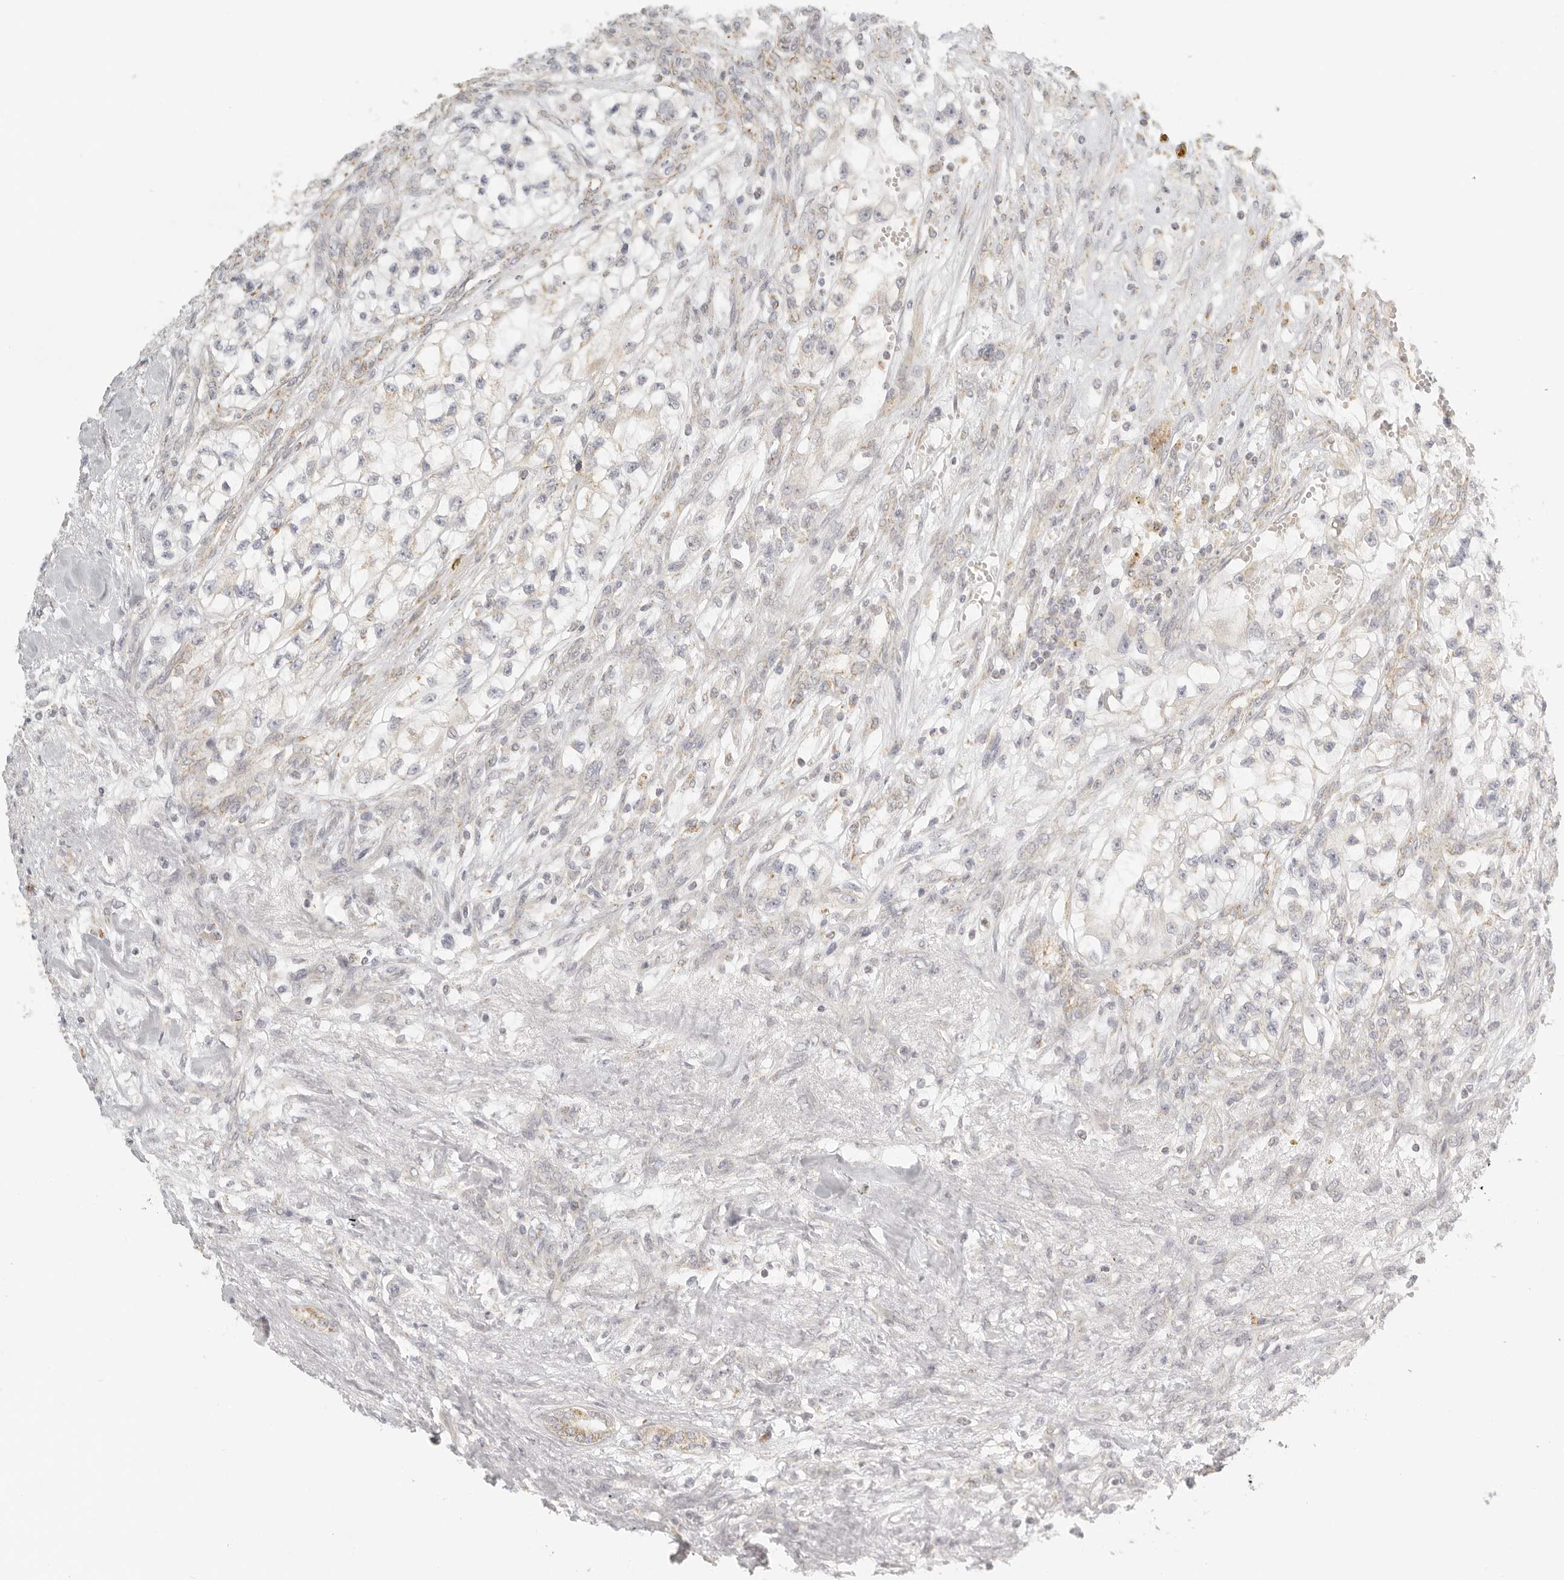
{"staining": {"intensity": "weak", "quantity": "25%-75%", "location": "cytoplasmic/membranous"}, "tissue": "renal cancer", "cell_type": "Tumor cells", "image_type": "cancer", "snomed": [{"axis": "morphology", "description": "Adenocarcinoma, NOS"}, {"axis": "topography", "description": "Kidney"}], "caption": "A micrograph of human adenocarcinoma (renal) stained for a protein reveals weak cytoplasmic/membranous brown staining in tumor cells. (DAB (3,3'-diaminobenzidine) IHC, brown staining for protein, blue staining for nuclei).", "gene": "KDF1", "patient": {"sex": "female", "age": 57}}